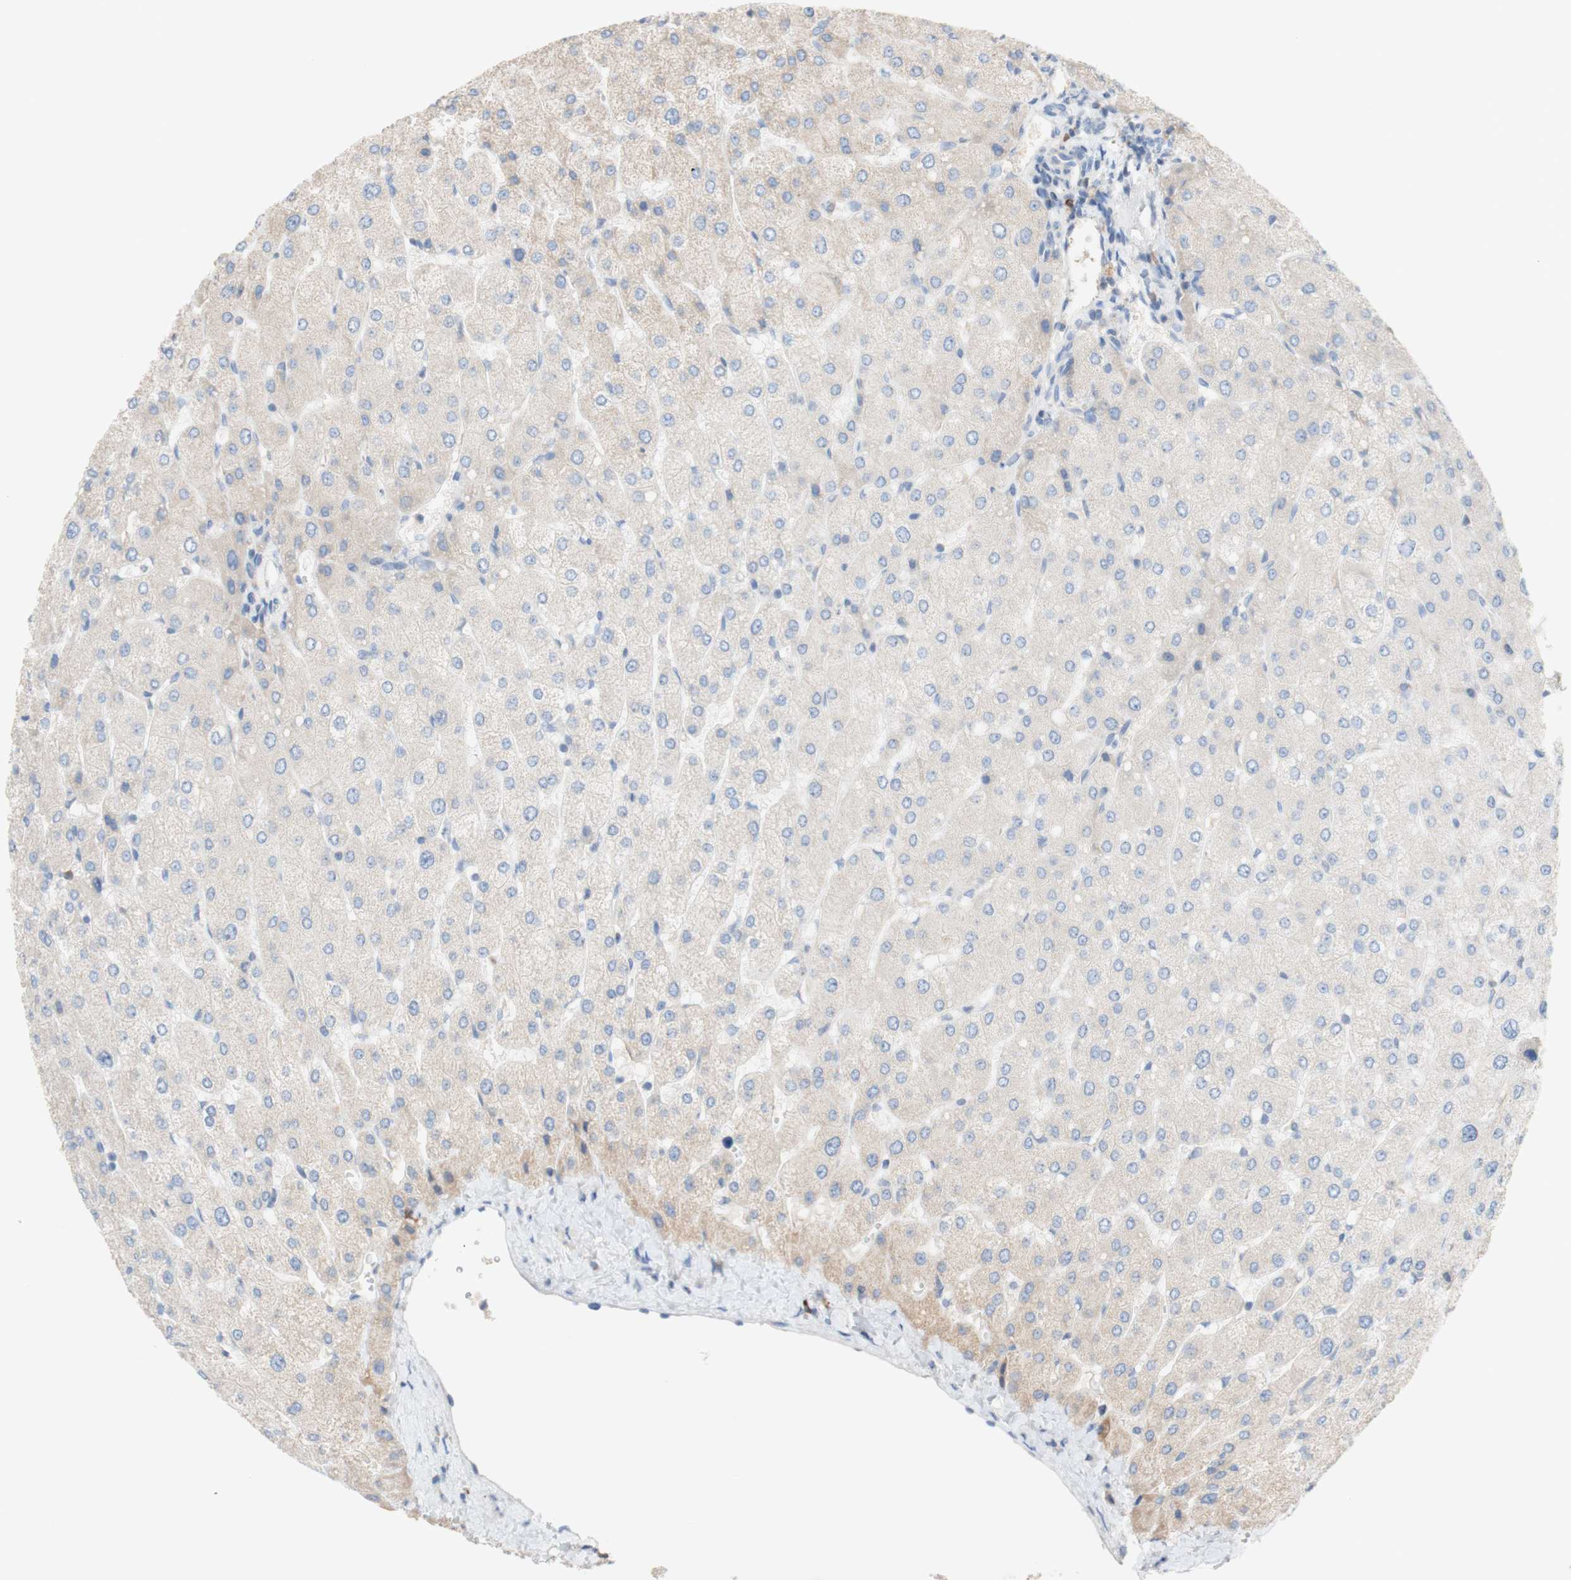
{"staining": {"intensity": "negative", "quantity": "none", "location": "none"}, "tissue": "liver", "cell_type": "Cholangiocytes", "image_type": "normal", "snomed": [{"axis": "morphology", "description": "Normal tissue, NOS"}, {"axis": "topography", "description": "Liver"}], "caption": "Immunohistochemistry (IHC) image of benign liver stained for a protein (brown), which shows no positivity in cholangiocytes. Nuclei are stained in blue.", "gene": "PACSIN1", "patient": {"sex": "male", "age": 55}}